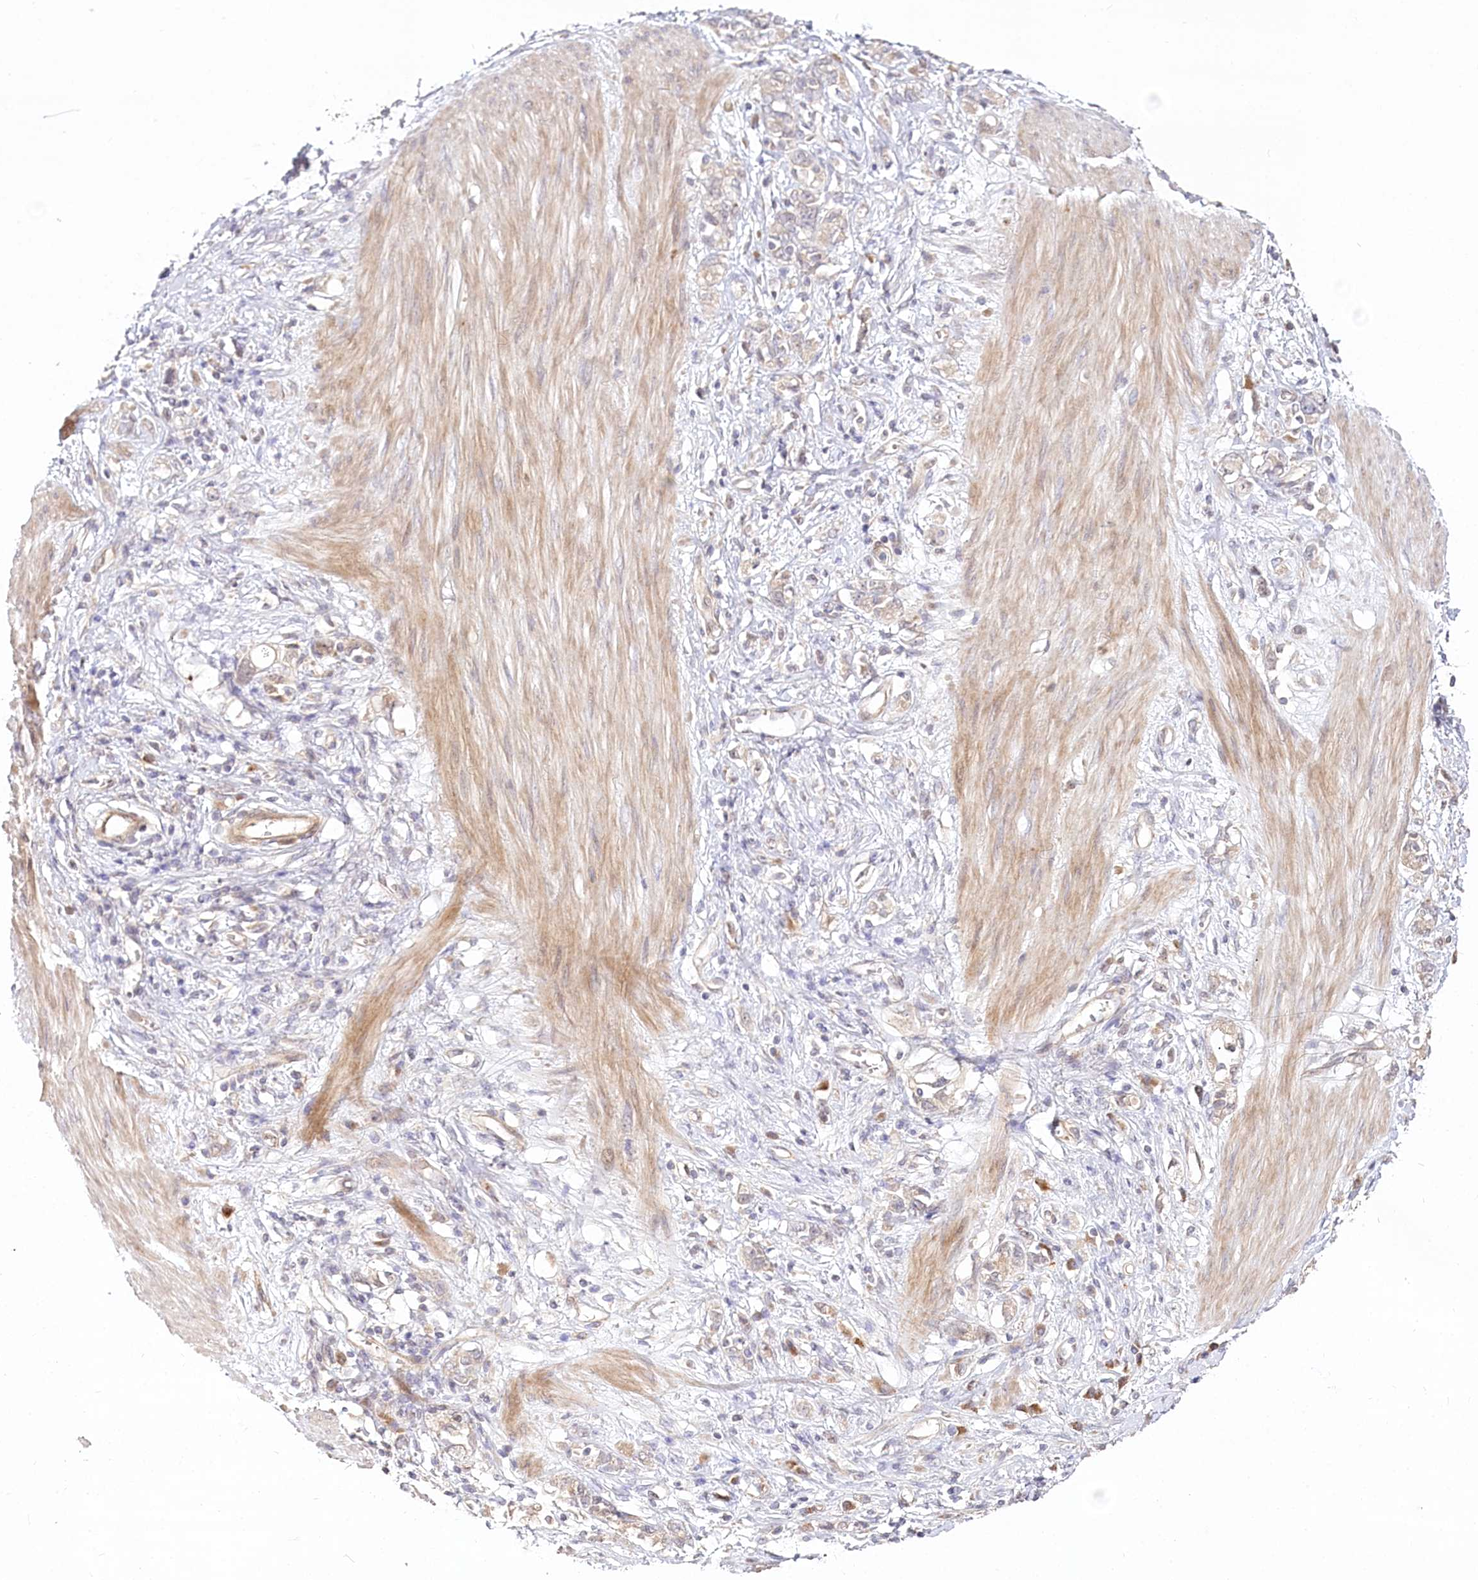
{"staining": {"intensity": "negative", "quantity": "none", "location": "none"}, "tissue": "stomach cancer", "cell_type": "Tumor cells", "image_type": "cancer", "snomed": [{"axis": "morphology", "description": "Adenocarcinoma, NOS"}, {"axis": "topography", "description": "Stomach"}], "caption": "A high-resolution micrograph shows immunohistochemistry (IHC) staining of stomach adenocarcinoma, which demonstrates no significant positivity in tumor cells.", "gene": "CEP70", "patient": {"sex": "female", "age": 76}}